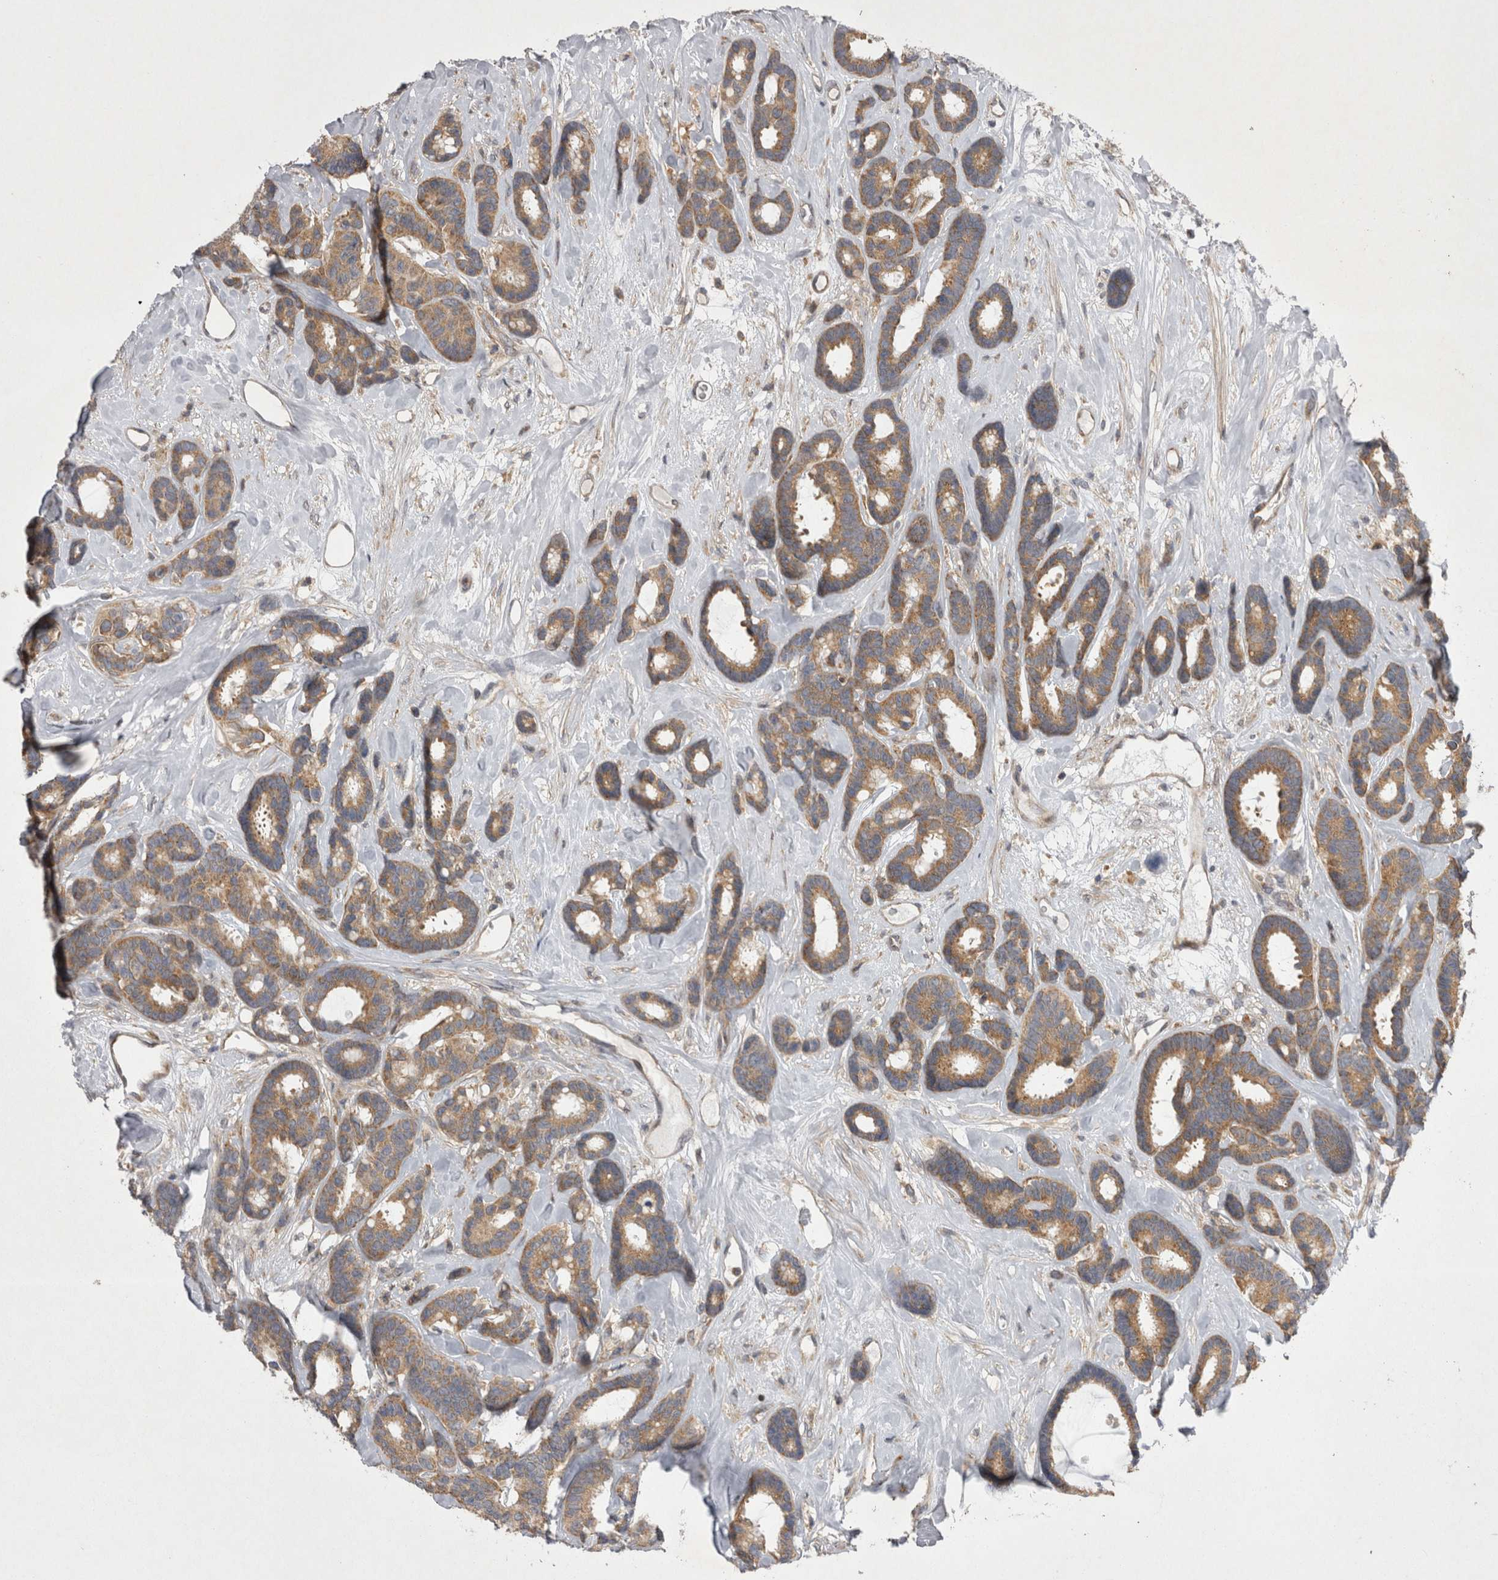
{"staining": {"intensity": "moderate", "quantity": ">75%", "location": "cytoplasmic/membranous"}, "tissue": "breast cancer", "cell_type": "Tumor cells", "image_type": "cancer", "snomed": [{"axis": "morphology", "description": "Duct carcinoma"}, {"axis": "topography", "description": "Breast"}], "caption": "Brown immunohistochemical staining in infiltrating ductal carcinoma (breast) exhibits moderate cytoplasmic/membranous expression in approximately >75% of tumor cells. The protein is shown in brown color, while the nuclei are stained blue.", "gene": "TSPOAP1", "patient": {"sex": "female", "age": 87}}